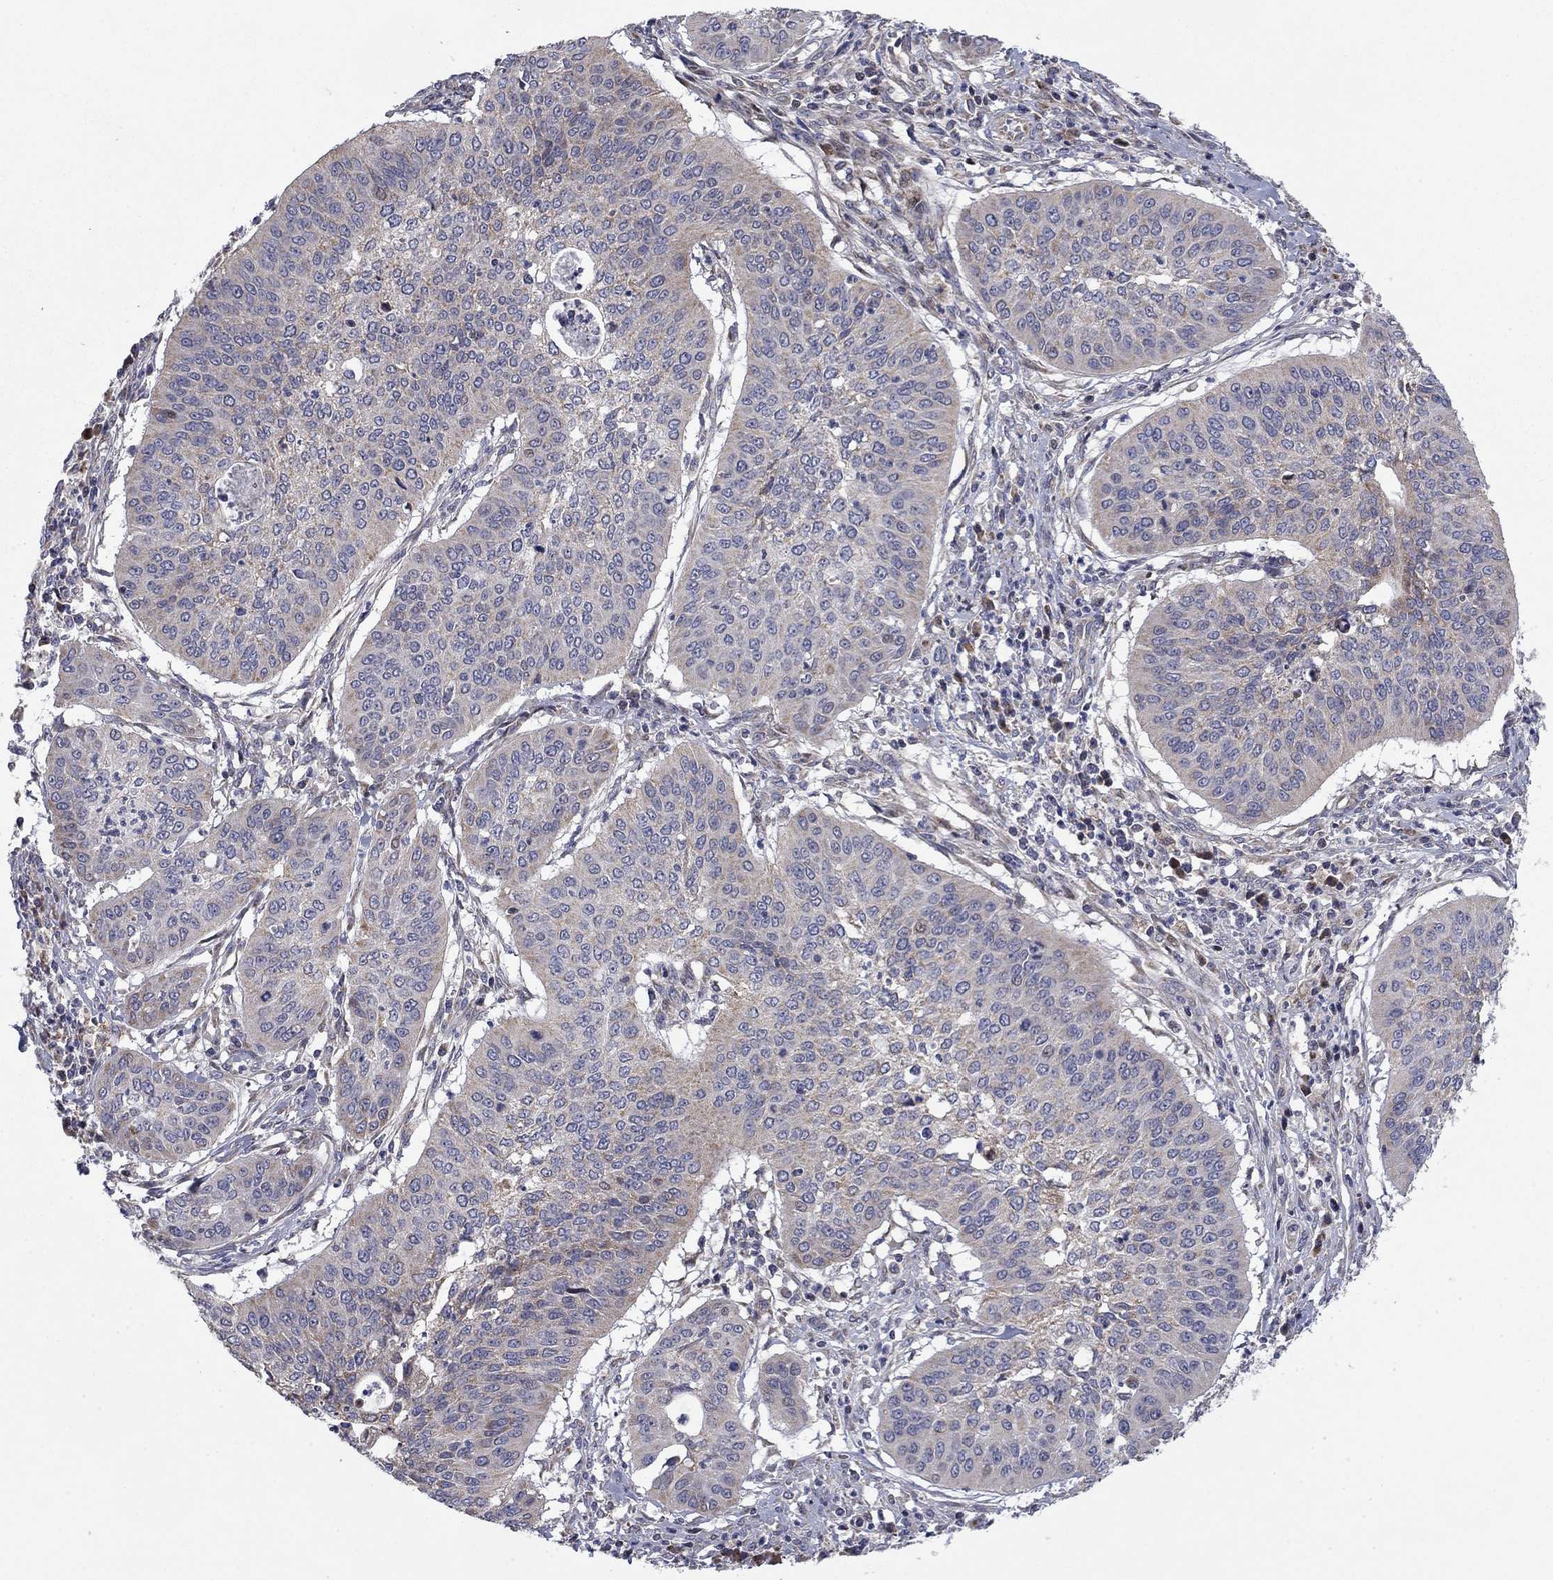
{"staining": {"intensity": "negative", "quantity": "none", "location": "none"}, "tissue": "cervical cancer", "cell_type": "Tumor cells", "image_type": "cancer", "snomed": [{"axis": "morphology", "description": "Normal tissue, NOS"}, {"axis": "morphology", "description": "Squamous cell carcinoma, NOS"}, {"axis": "topography", "description": "Cervix"}], "caption": "This is a histopathology image of immunohistochemistry (IHC) staining of cervical cancer, which shows no staining in tumor cells.", "gene": "MMAA", "patient": {"sex": "female", "age": 39}}